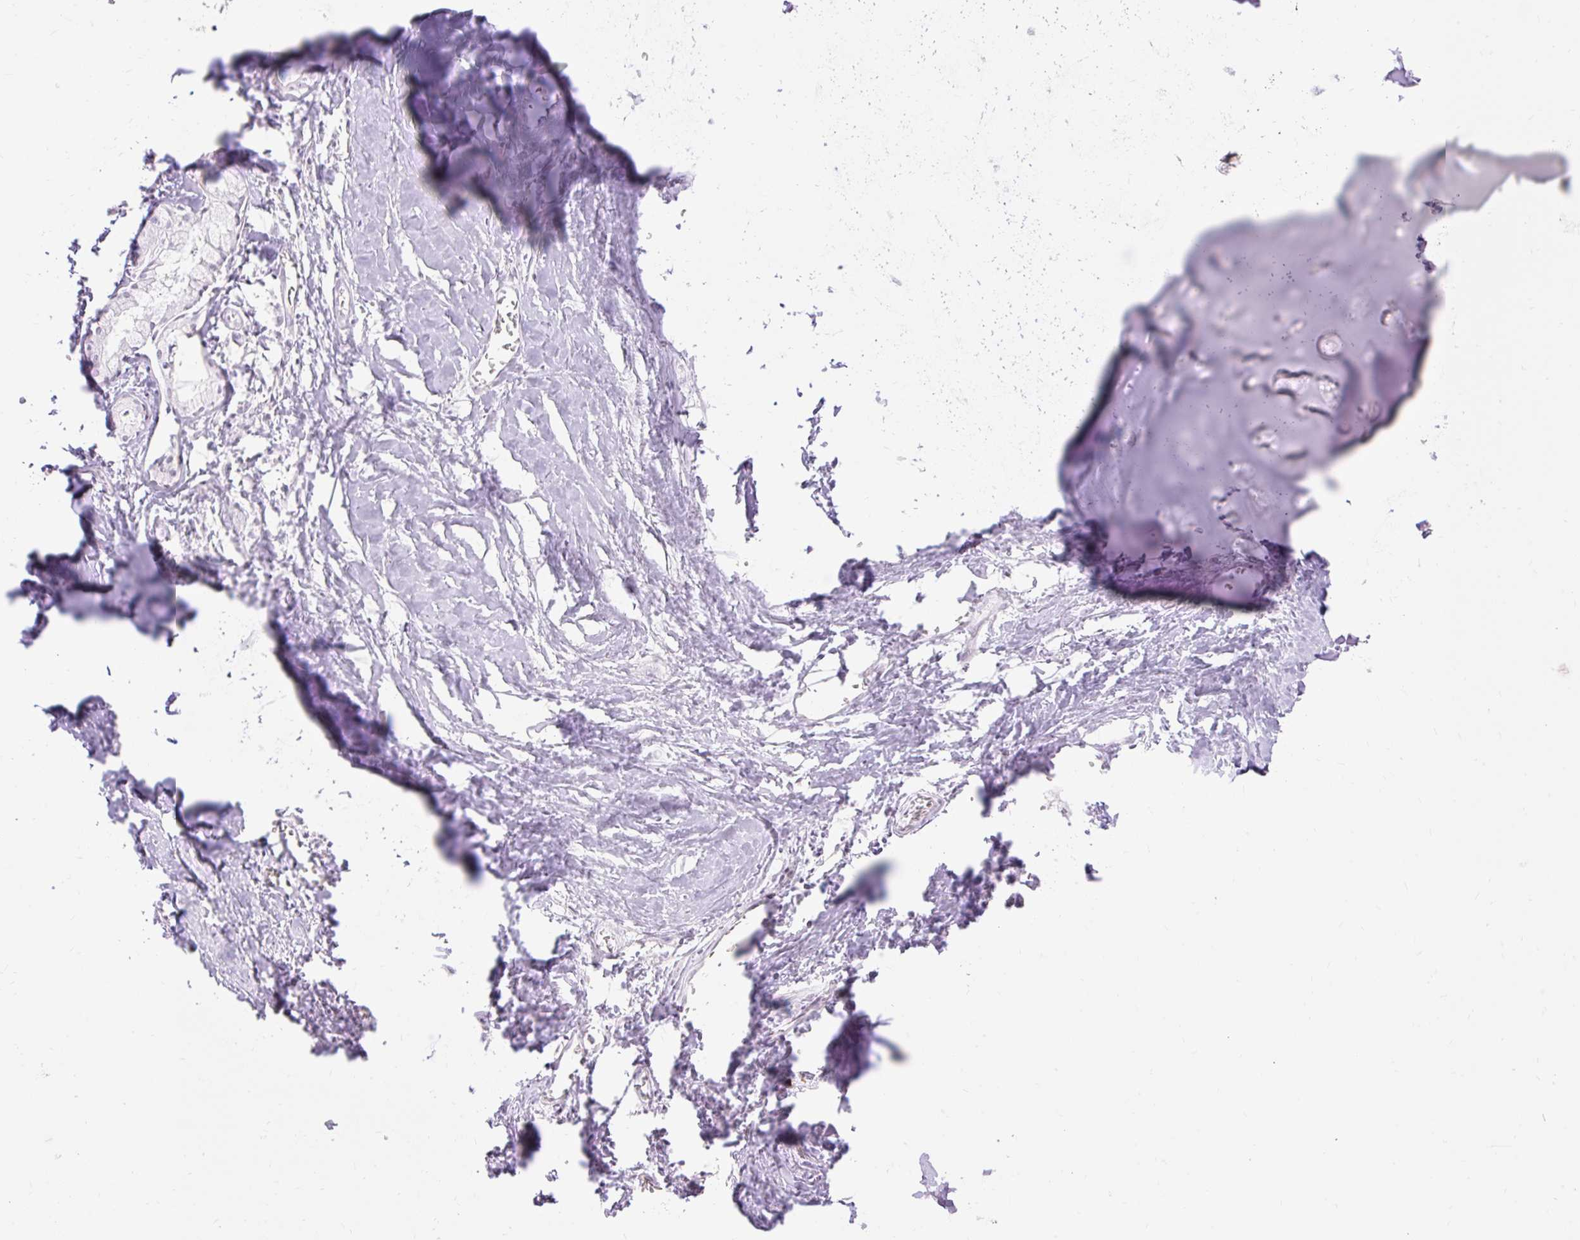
{"staining": {"intensity": "strong", "quantity": ">75%", "location": "nuclear"}, "tissue": "soft tissue", "cell_type": "Chondrocytes", "image_type": "normal", "snomed": [{"axis": "morphology", "description": "Normal tissue, NOS"}, {"axis": "topography", "description": "Cartilage tissue"}], "caption": "Strong nuclear expression is appreciated in about >75% of chondrocytes in unremarkable soft tissue.", "gene": "MECOM", "patient": {"sex": "male", "age": 57}}